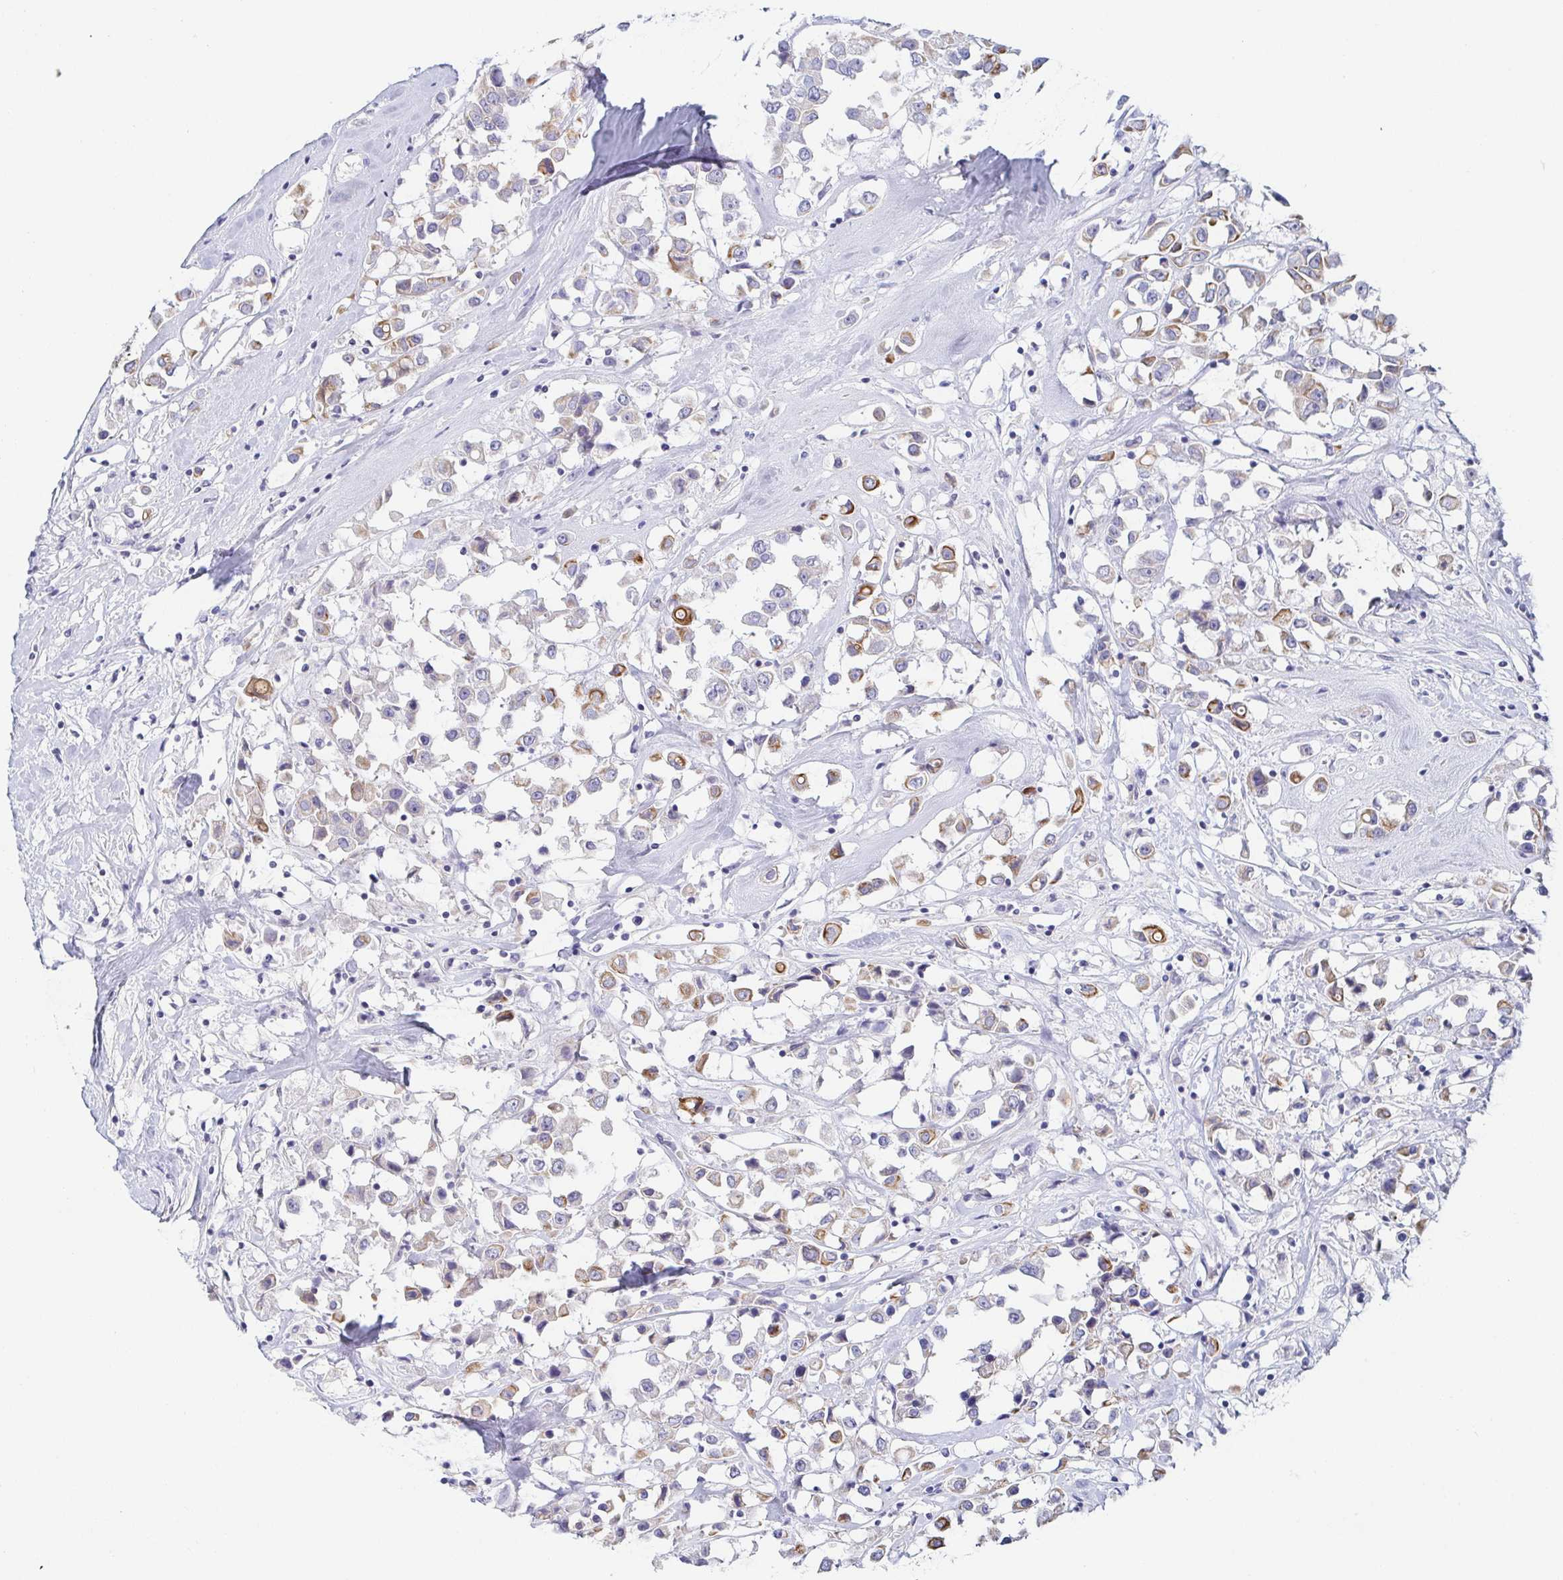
{"staining": {"intensity": "weak", "quantity": "<25%", "location": "cytoplasmic/membranous"}, "tissue": "breast cancer", "cell_type": "Tumor cells", "image_type": "cancer", "snomed": [{"axis": "morphology", "description": "Duct carcinoma"}, {"axis": "topography", "description": "Breast"}], "caption": "Immunohistochemistry image of human breast cancer stained for a protein (brown), which exhibits no positivity in tumor cells. (Stains: DAB immunohistochemistry with hematoxylin counter stain, Microscopy: brightfield microscopy at high magnification).", "gene": "RHOV", "patient": {"sex": "female", "age": 61}}